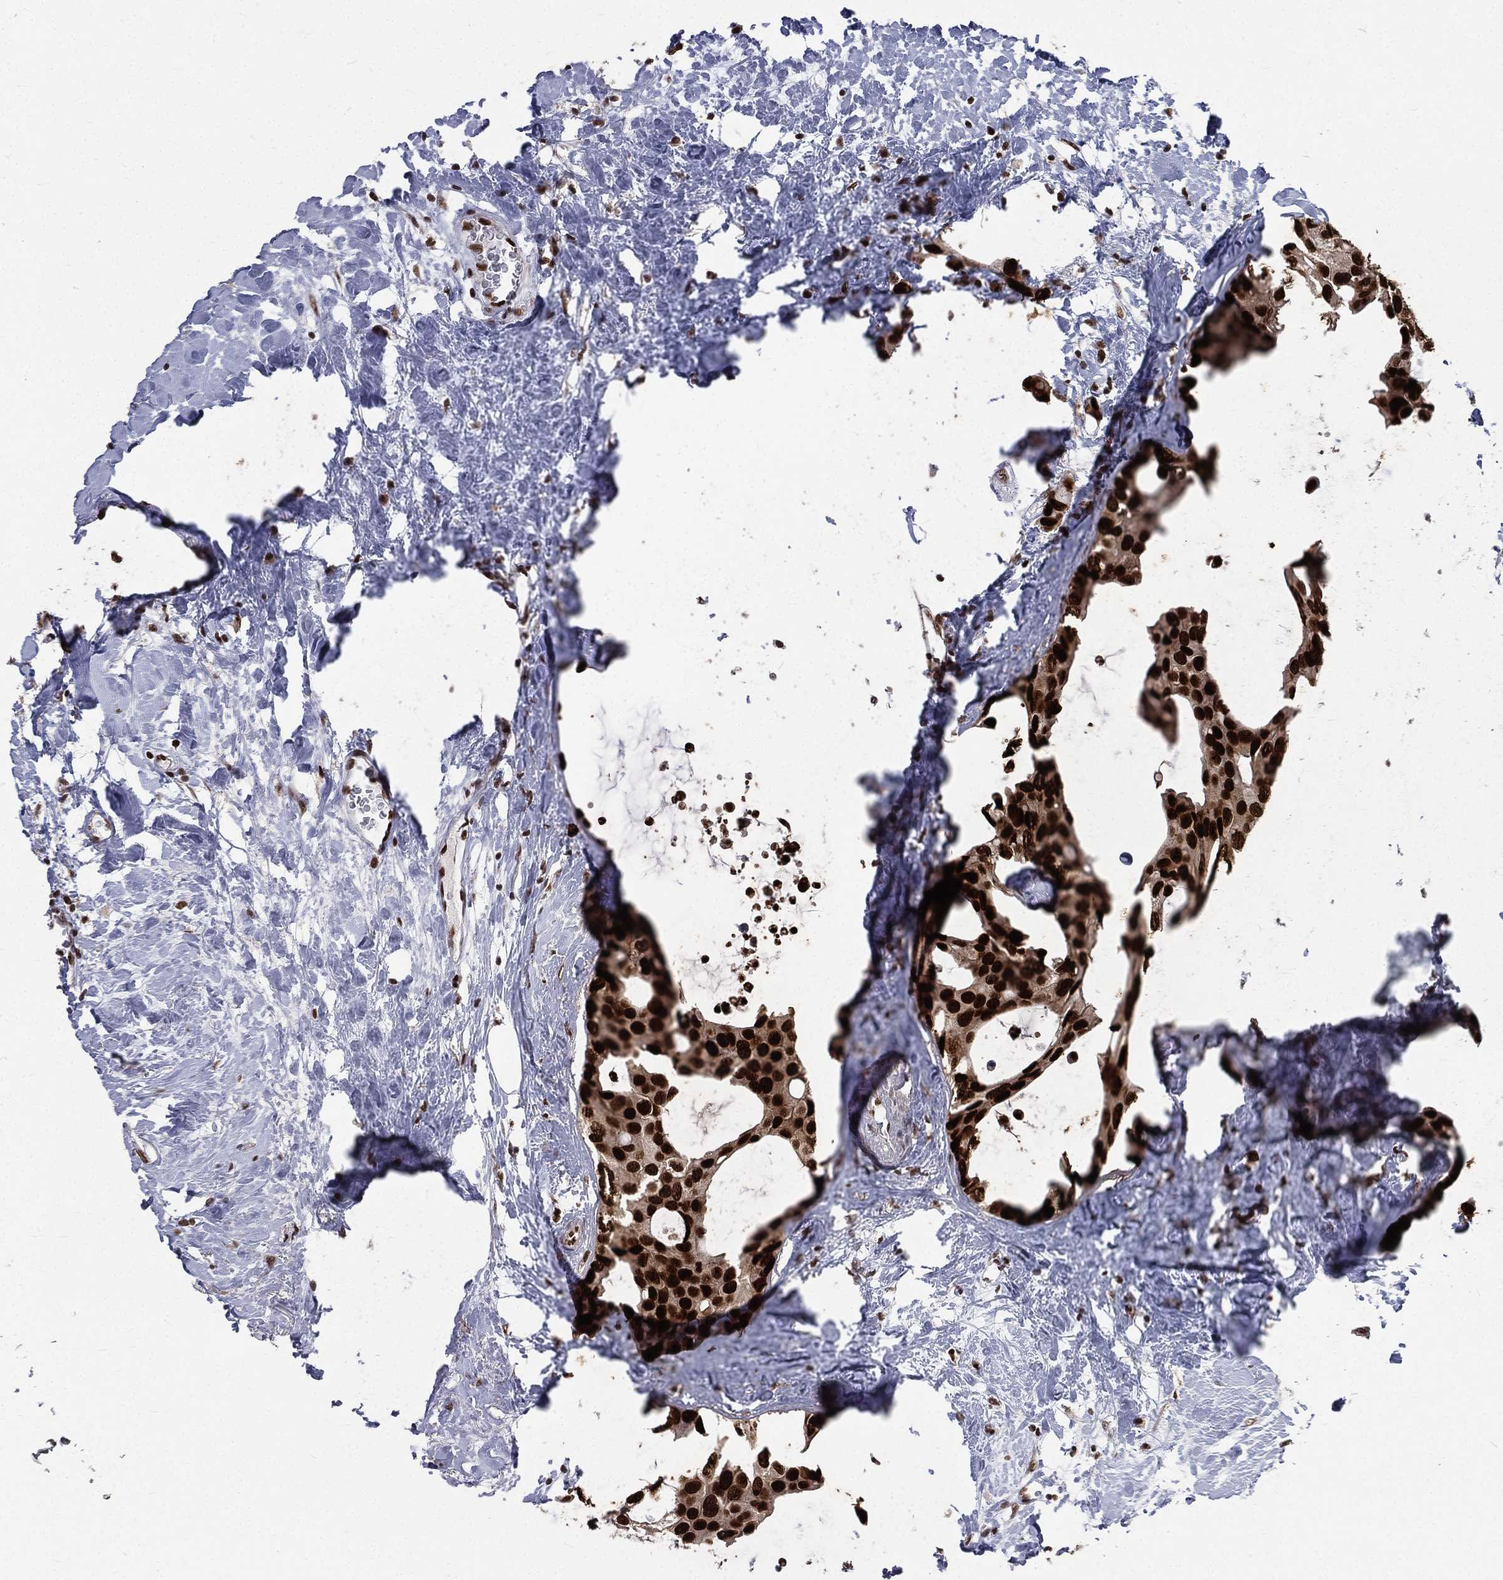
{"staining": {"intensity": "strong", "quantity": ">75%", "location": "nuclear"}, "tissue": "breast cancer", "cell_type": "Tumor cells", "image_type": "cancer", "snomed": [{"axis": "morphology", "description": "Duct carcinoma"}, {"axis": "topography", "description": "Breast"}], "caption": "Protein analysis of breast cancer tissue demonstrates strong nuclear expression in about >75% of tumor cells.", "gene": "POLB", "patient": {"sex": "female", "age": 45}}